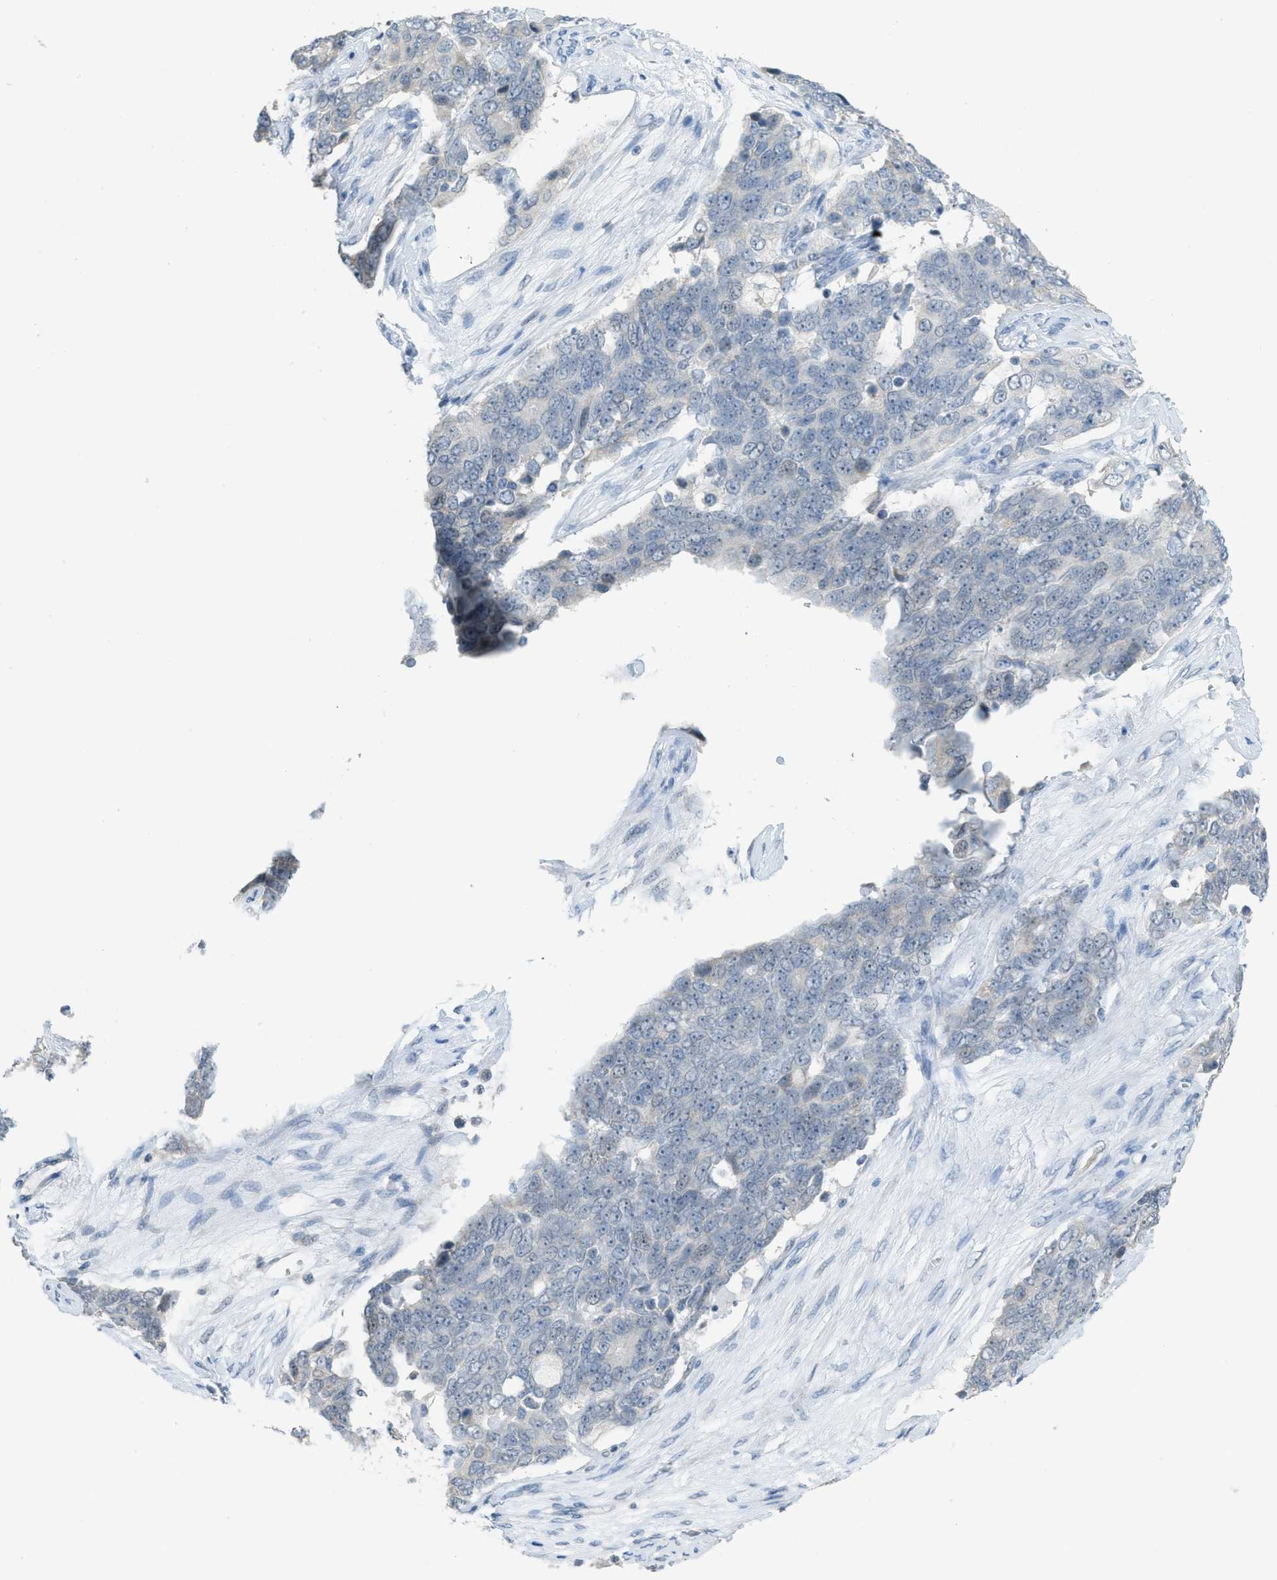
{"staining": {"intensity": "negative", "quantity": "none", "location": "none"}, "tissue": "ovarian cancer", "cell_type": "Tumor cells", "image_type": "cancer", "snomed": [{"axis": "morphology", "description": "Carcinoma, endometroid"}, {"axis": "topography", "description": "Ovary"}], "caption": "High power microscopy micrograph of an IHC histopathology image of ovarian endometroid carcinoma, revealing no significant positivity in tumor cells.", "gene": "TXNDC2", "patient": {"sex": "female", "age": 51}}